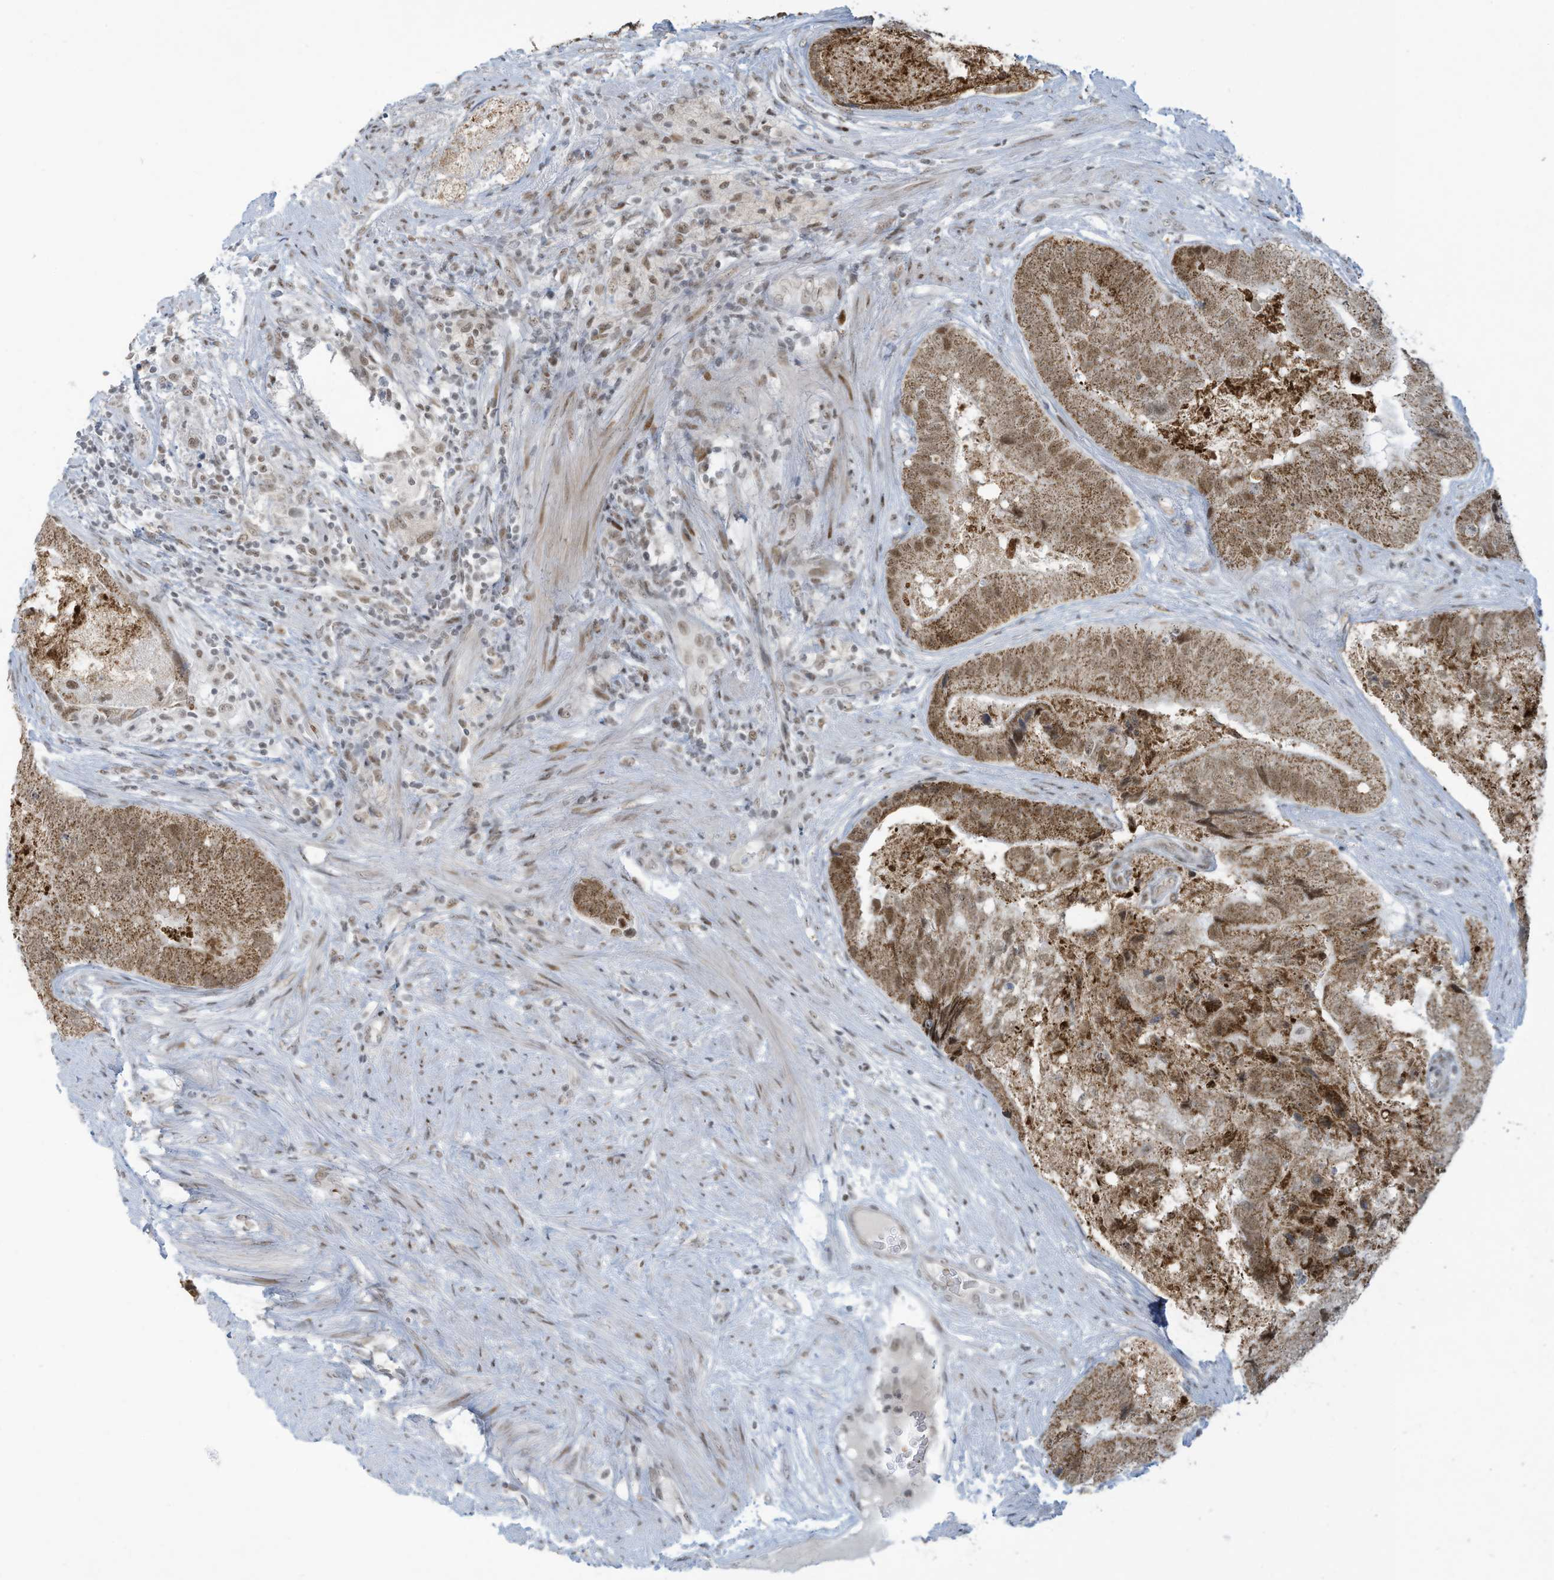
{"staining": {"intensity": "moderate", "quantity": ">75%", "location": "cytoplasmic/membranous,nuclear"}, "tissue": "prostate cancer", "cell_type": "Tumor cells", "image_type": "cancer", "snomed": [{"axis": "morphology", "description": "Adenocarcinoma, High grade"}, {"axis": "topography", "description": "Prostate"}], "caption": "A medium amount of moderate cytoplasmic/membranous and nuclear staining is identified in about >75% of tumor cells in prostate adenocarcinoma (high-grade) tissue. (DAB = brown stain, brightfield microscopy at high magnification).", "gene": "ECT2L", "patient": {"sex": "male", "age": 70}}